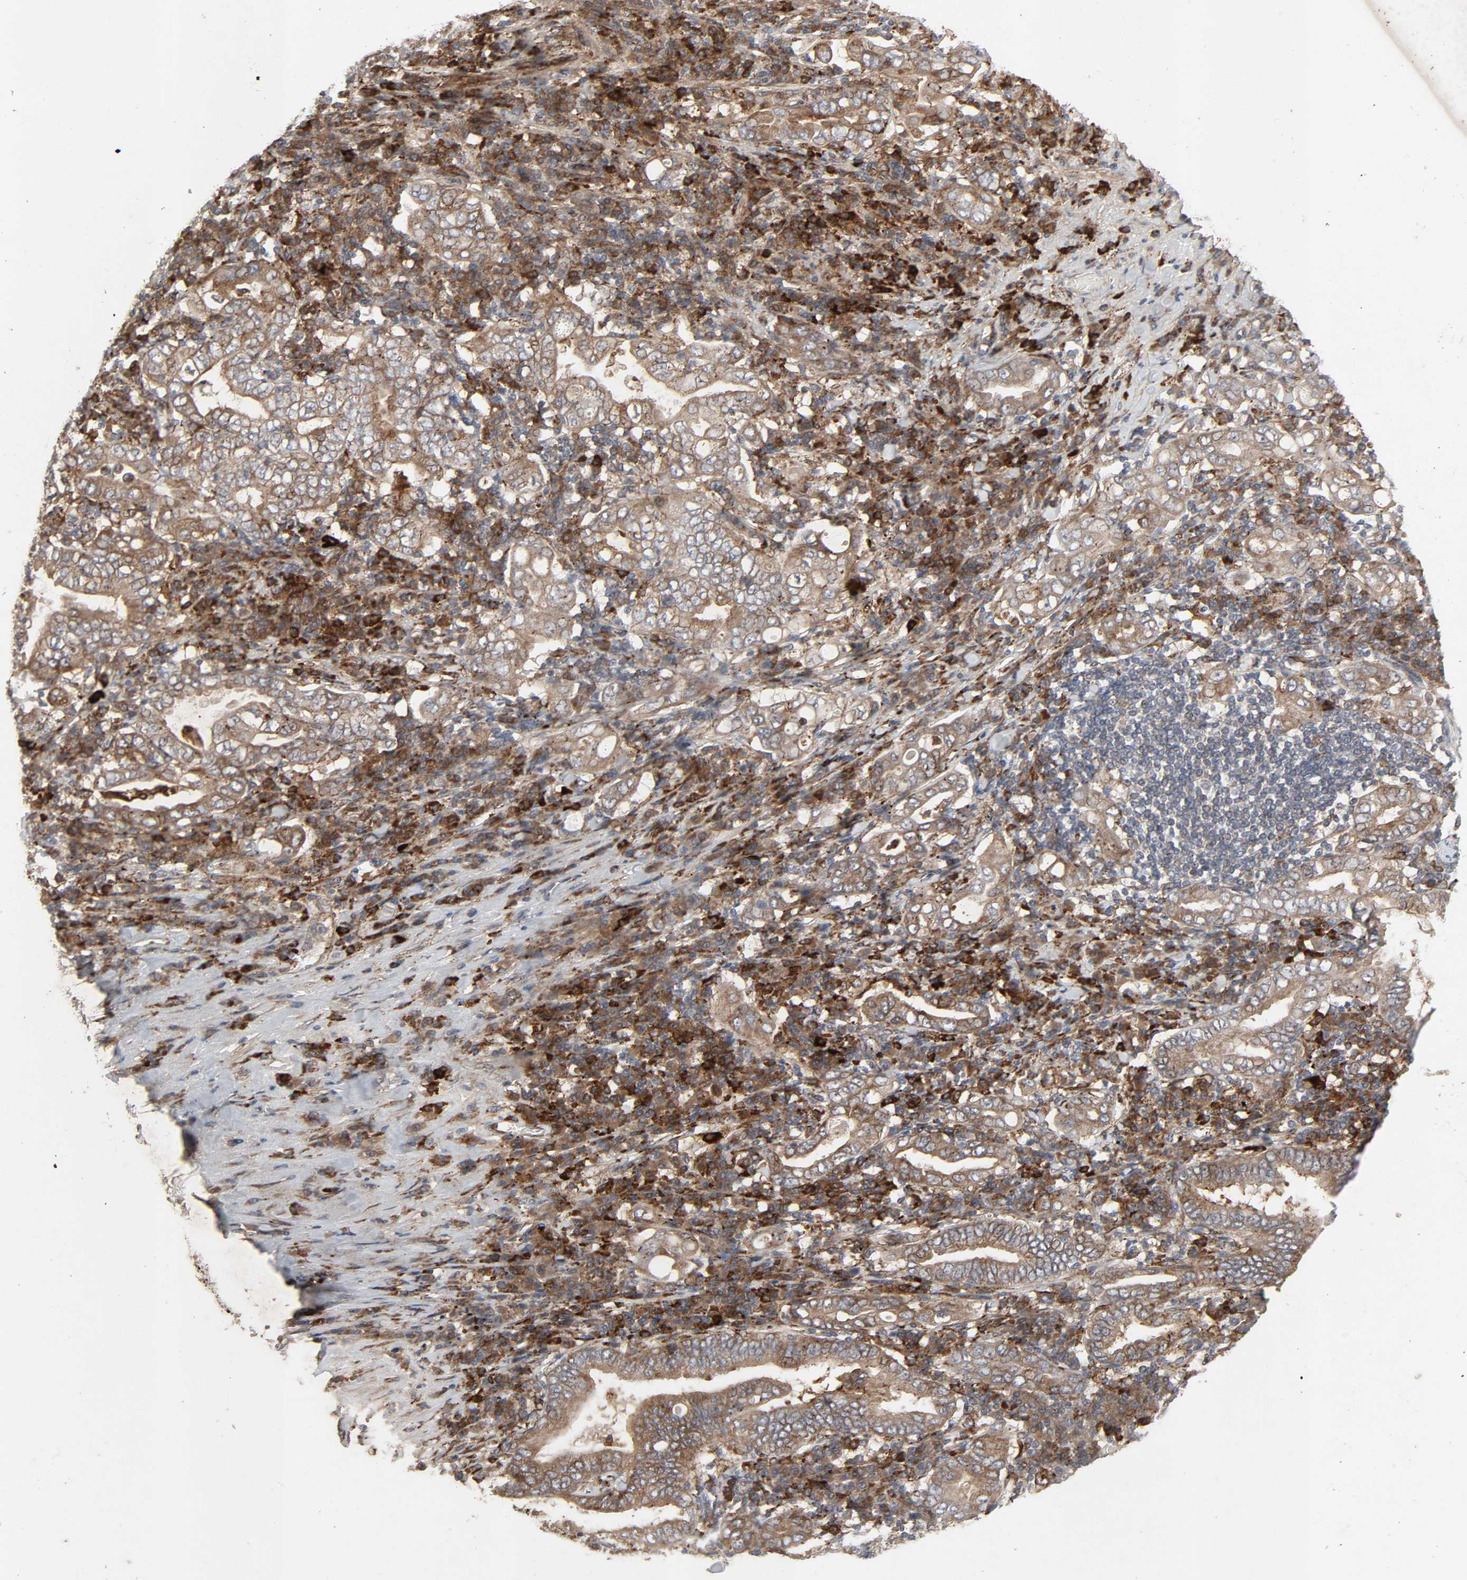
{"staining": {"intensity": "weak", "quantity": ">75%", "location": "cytoplasmic/membranous"}, "tissue": "stomach cancer", "cell_type": "Tumor cells", "image_type": "cancer", "snomed": [{"axis": "morphology", "description": "Normal tissue, NOS"}, {"axis": "morphology", "description": "Adenocarcinoma, NOS"}, {"axis": "topography", "description": "Esophagus"}, {"axis": "topography", "description": "Stomach, upper"}, {"axis": "topography", "description": "Peripheral nerve tissue"}], "caption": "Immunohistochemical staining of stomach cancer (adenocarcinoma) reveals weak cytoplasmic/membranous protein positivity in approximately >75% of tumor cells.", "gene": "ADCY4", "patient": {"sex": "male", "age": 62}}